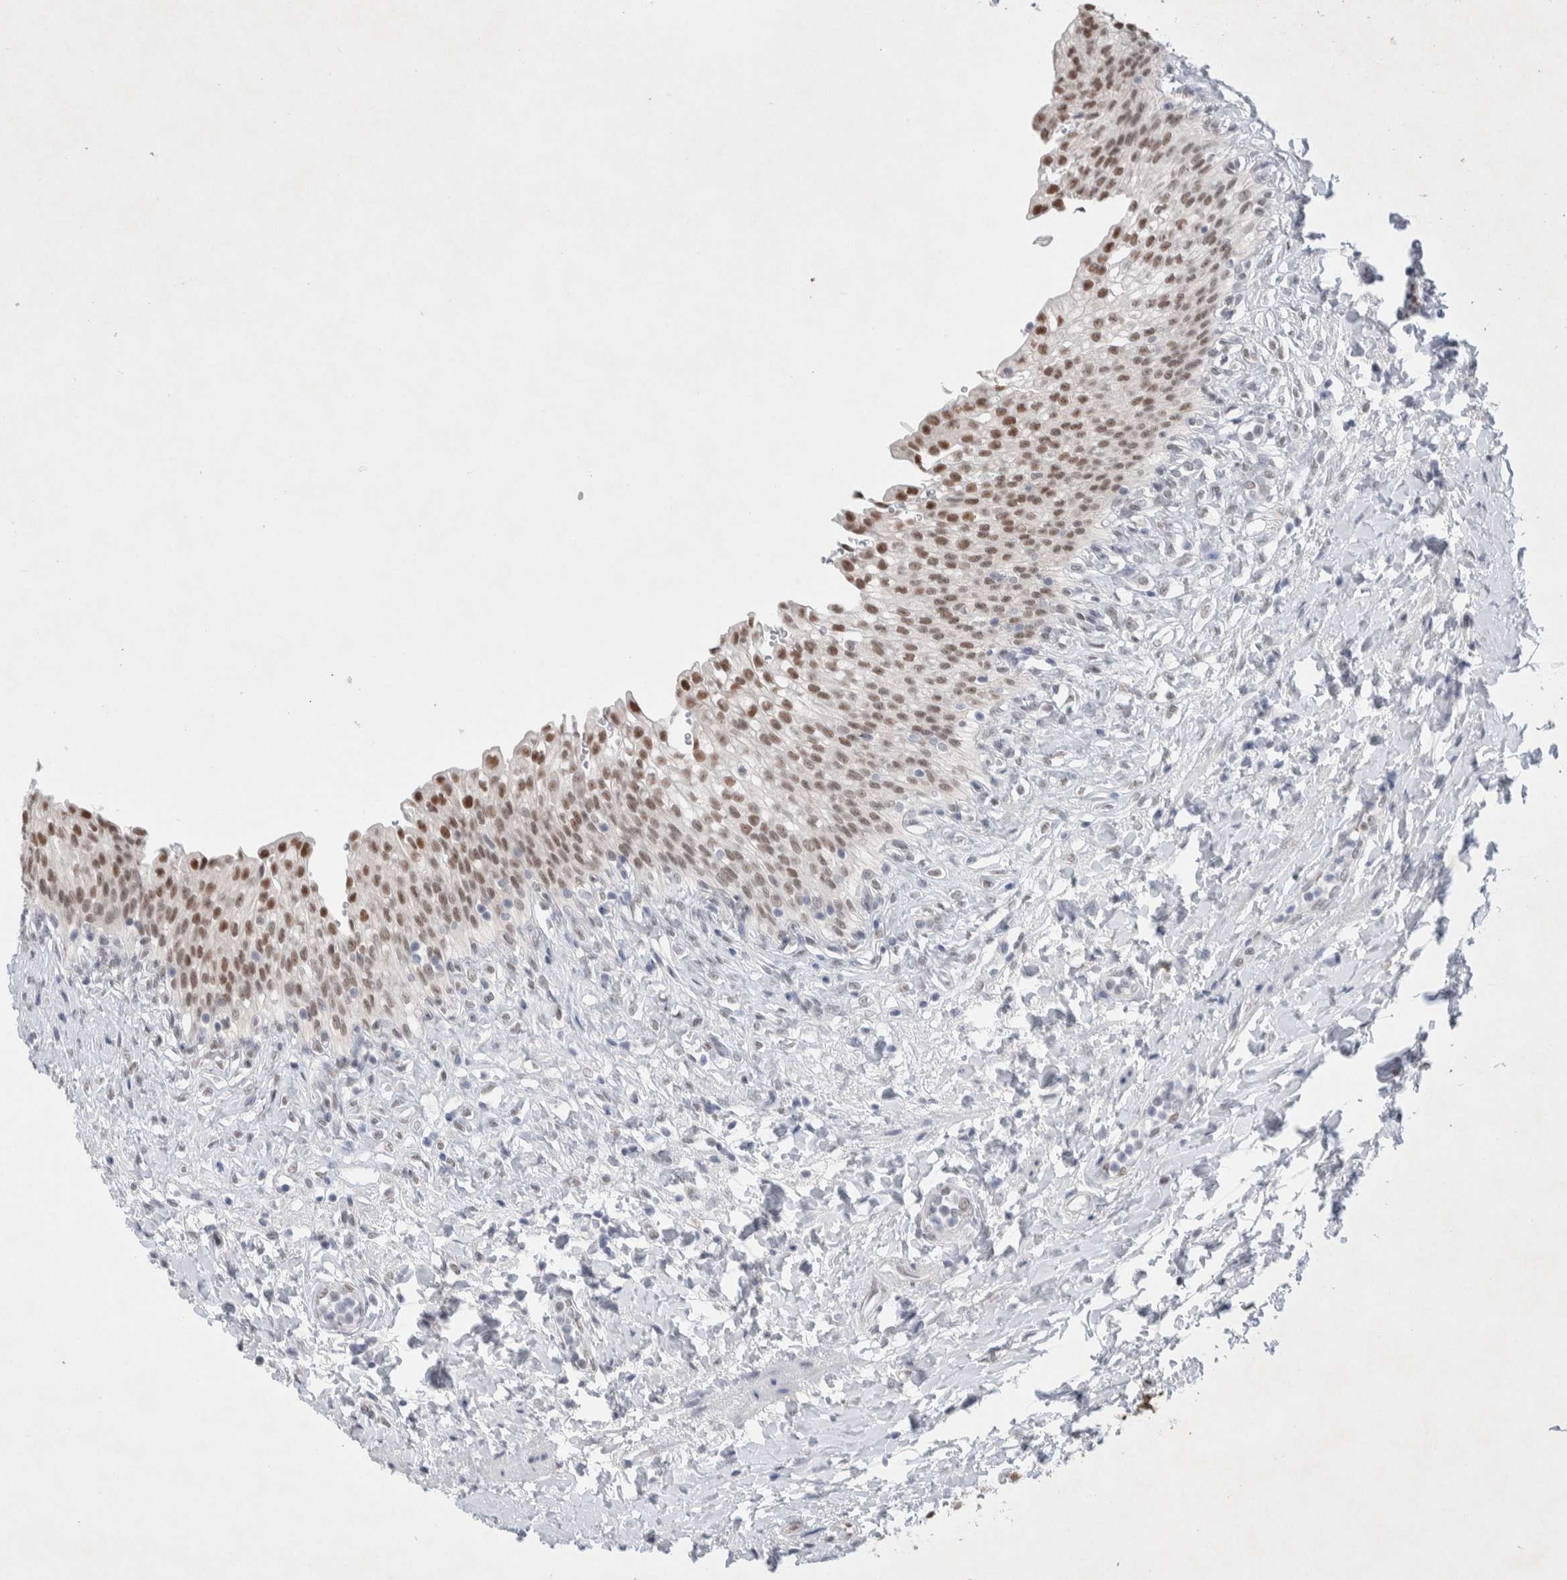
{"staining": {"intensity": "moderate", "quantity": ">75%", "location": "nuclear"}, "tissue": "urinary bladder", "cell_type": "Urothelial cells", "image_type": "normal", "snomed": [{"axis": "morphology", "description": "Urothelial carcinoma, High grade"}, {"axis": "topography", "description": "Urinary bladder"}], "caption": "IHC of benign urinary bladder displays medium levels of moderate nuclear positivity in approximately >75% of urothelial cells.", "gene": "PRMT1", "patient": {"sex": "male", "age": 46}}